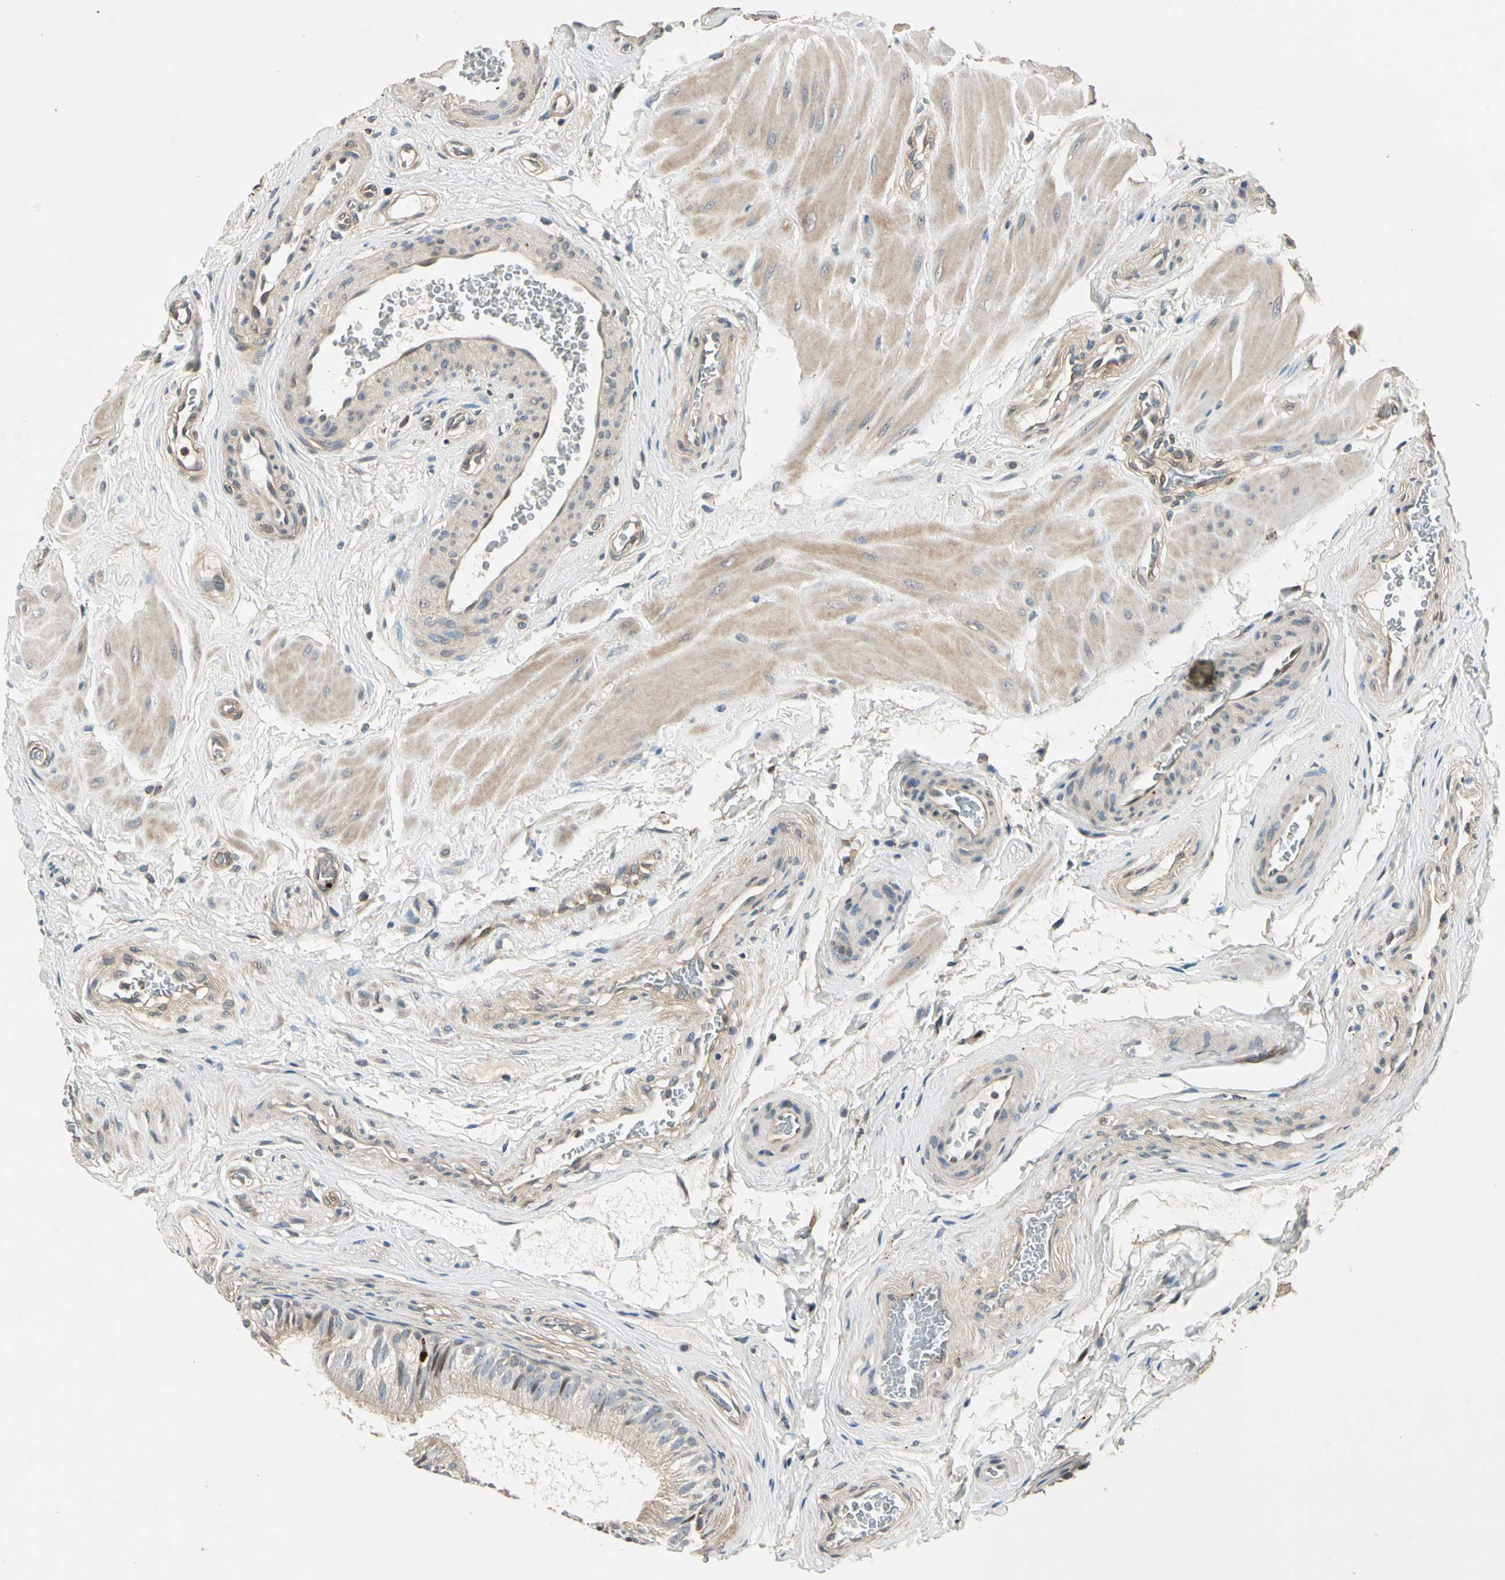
{"staining": {"intensity": "weak", "quantity": ">75%", "location": "cytoplasmic/membranous"}, "tissue": "epididymis", "cell_type": "Glandular cells", "image_type": "normal", "snomed": [{"axis": "morphology", "description": "Normal tissue, NOS"}, {"axis": "topography", "description": "Epididymis"}], "caption": "A histopathology image of epididymis stained for a protein exhibits weak cytoplasmic/membranous brown staining in glandular cells.", "gene": "ROCK2", "patient": {"sex": "male", "age": 23}}